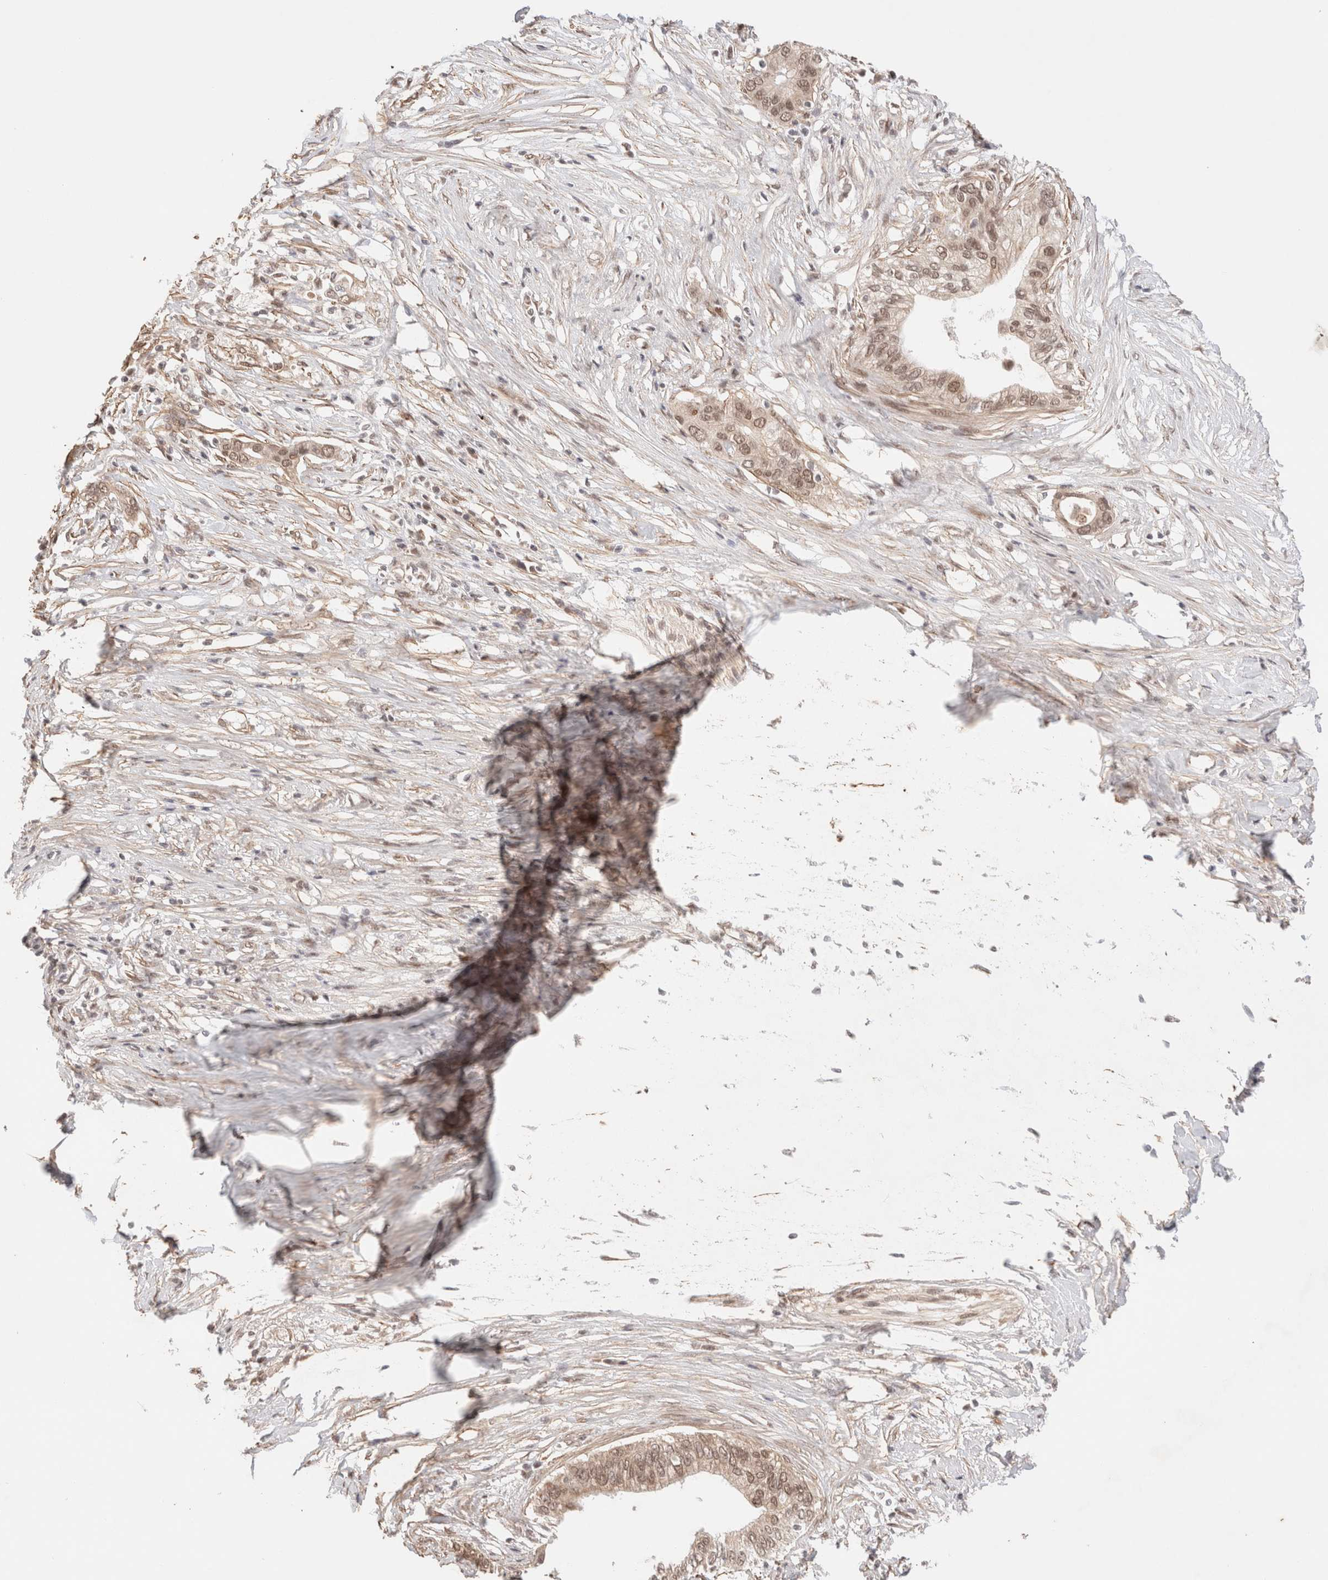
{"staining": {"intensity": "moderate", "quantity": ">75%", "location": "cytoplasmic/membranous,nuclear"}, "tissue": "pancreatic cancer", "cell_type": "Tumor cells", "image_type": "cancer", "snomed": [{"axis": "morphology", "description": "Normal tissue, NOS"}, {"axis": "morphology", "description": "Adenocarcinoma, NOS"}, {"axis": "topography", "description": "Pancreas"}, {"axis": "topography", "description": "Peripheral nerve tissue"}], "caption": "Moderate cytoplasmic/membranous and nuclear staining is identified in approximately >75% of tumor cells in pancreatic cancer.", "gene": "BRPF3", "patient": {"sex": "male", "age": 59}}